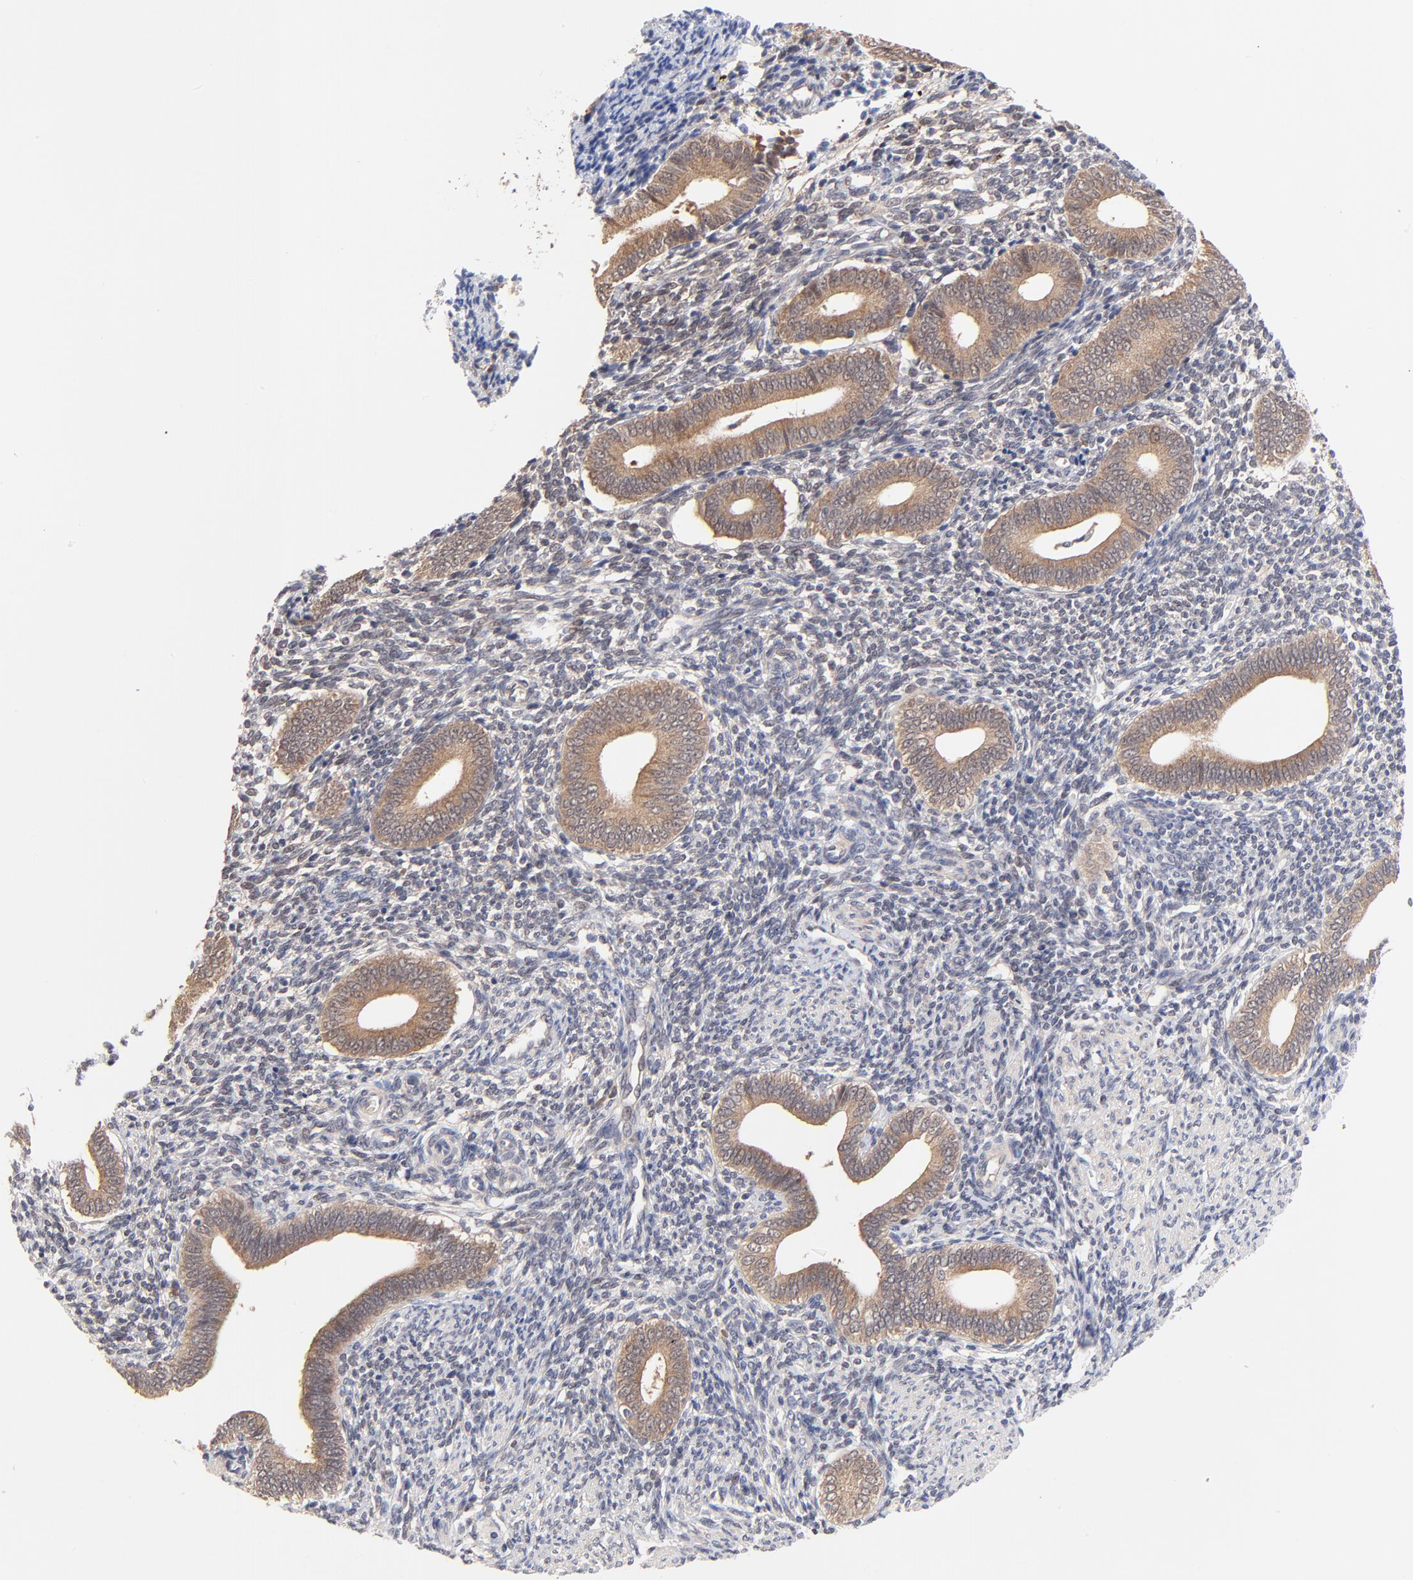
{"staining": {"intensity": "weak", "quantity": "<25%", "location": "nuclear"}, "tissue": "endometrium", "cell_type": "Cells in endometrial stroma", "image_type": "normal", "snomed": [{"axis": "morphology", "description": "Normal tissue, NOS"}, {"axis": "topography", "description": "Uterus"}, {"axis": "topography", "description": "Endometrium"}], "caption": "This is an IHC photomicrograph of unremarkable human endometrium. There is no expression in cells in endometrial stroma.", "gene": "TXNL1", "patient": {"sex": "female", "age": 33}}